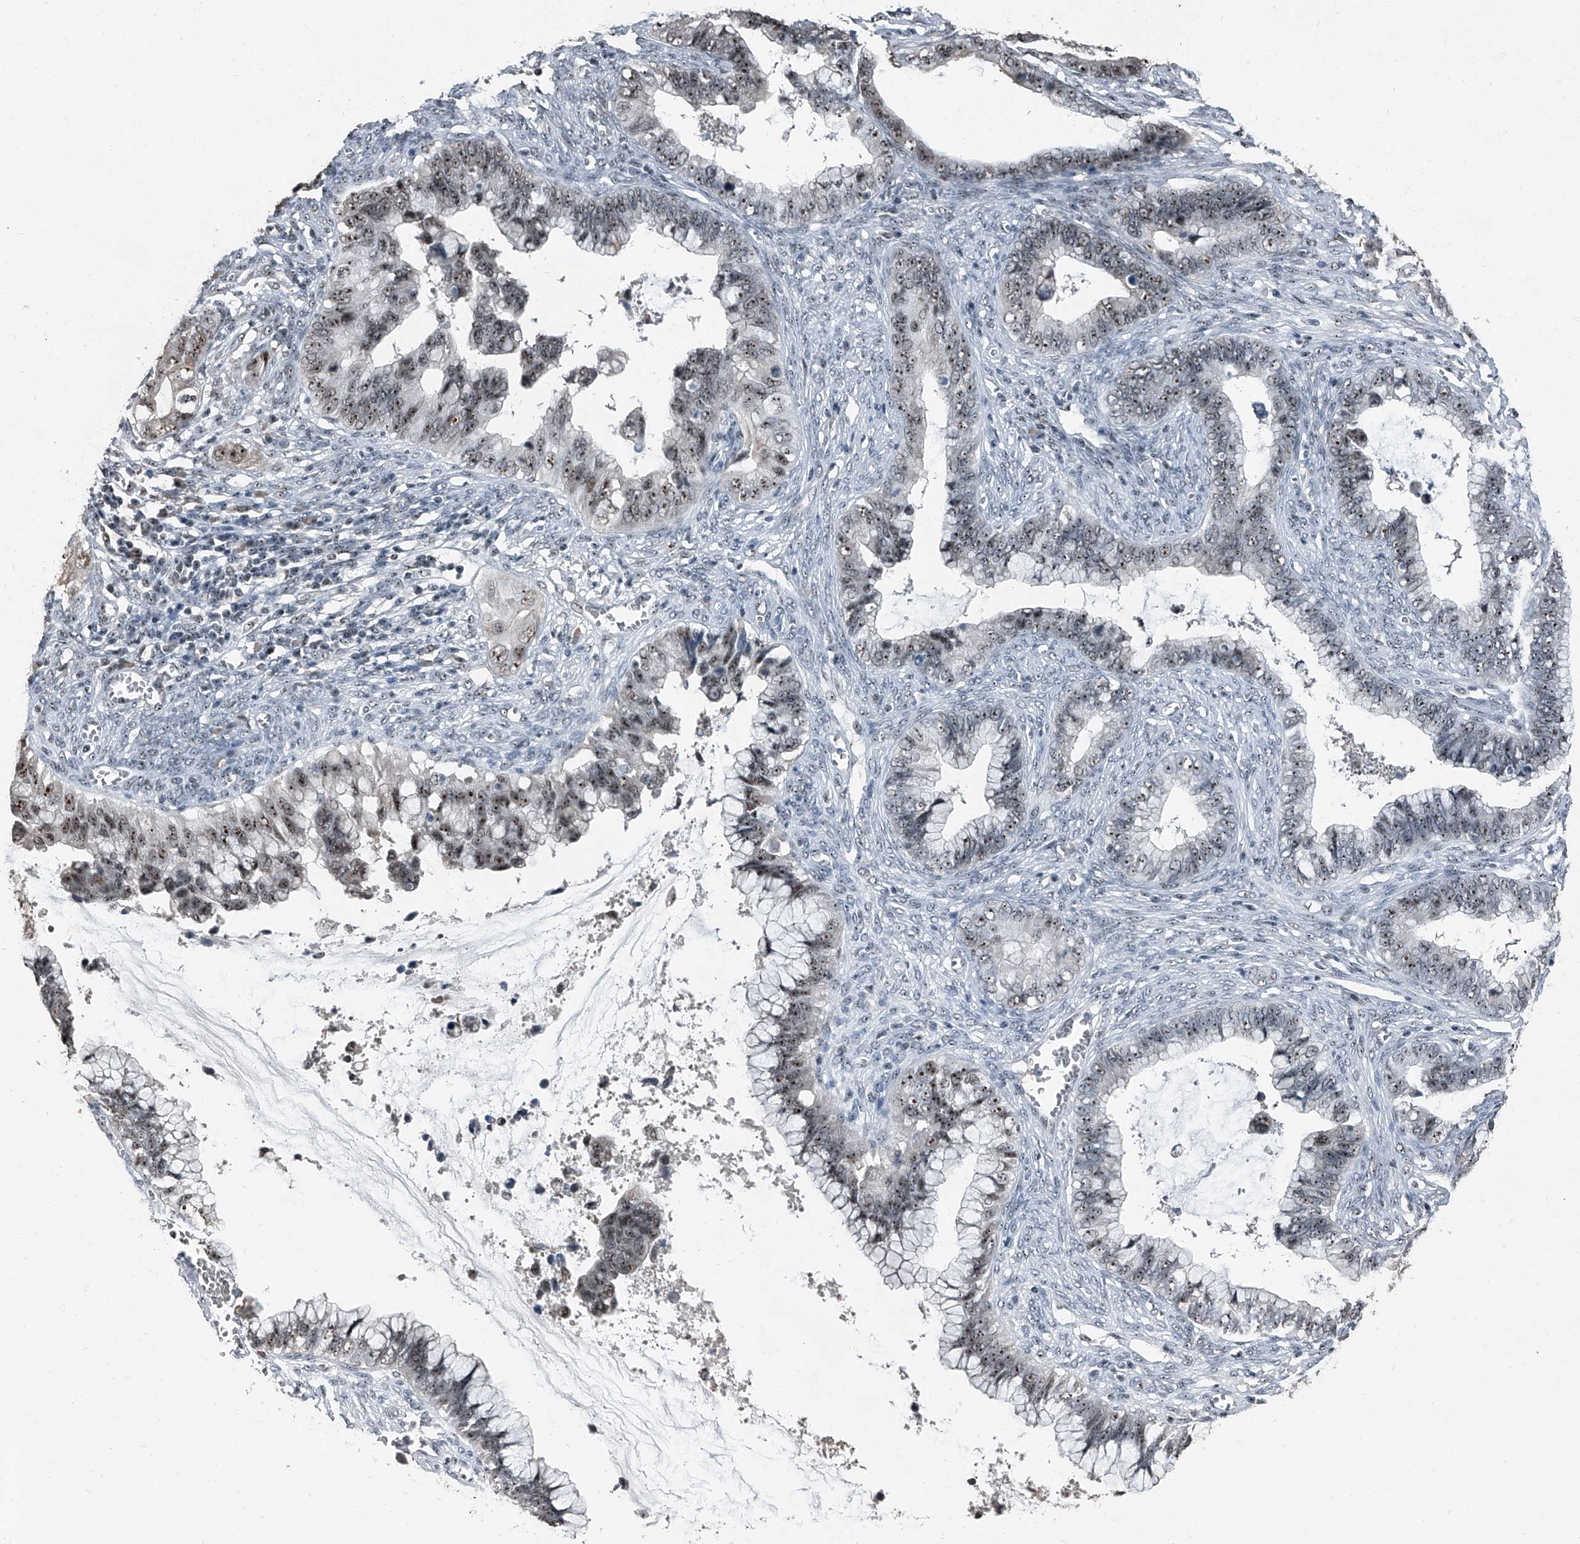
{"staining": {"intensity": "moderate", "quantity": ">75%", "location": "nuclear"}, "tissue": "cervical cancer", "cell_type": "Tumor cells", "image_type": "cancer", "snomed": [{"axis": "morphology", "description": "Adenocarcinoma, NOS"}, {"axis": "topography", "description": "Cervix"}], "caption": "Human adenocarcinoma (cervical) stained for a protein (brown) displays moderate nuclear positive expression in about >75% of tumor cells.", "gene": "TCOF1", "patient": {"sex": "female", "age": 44}}